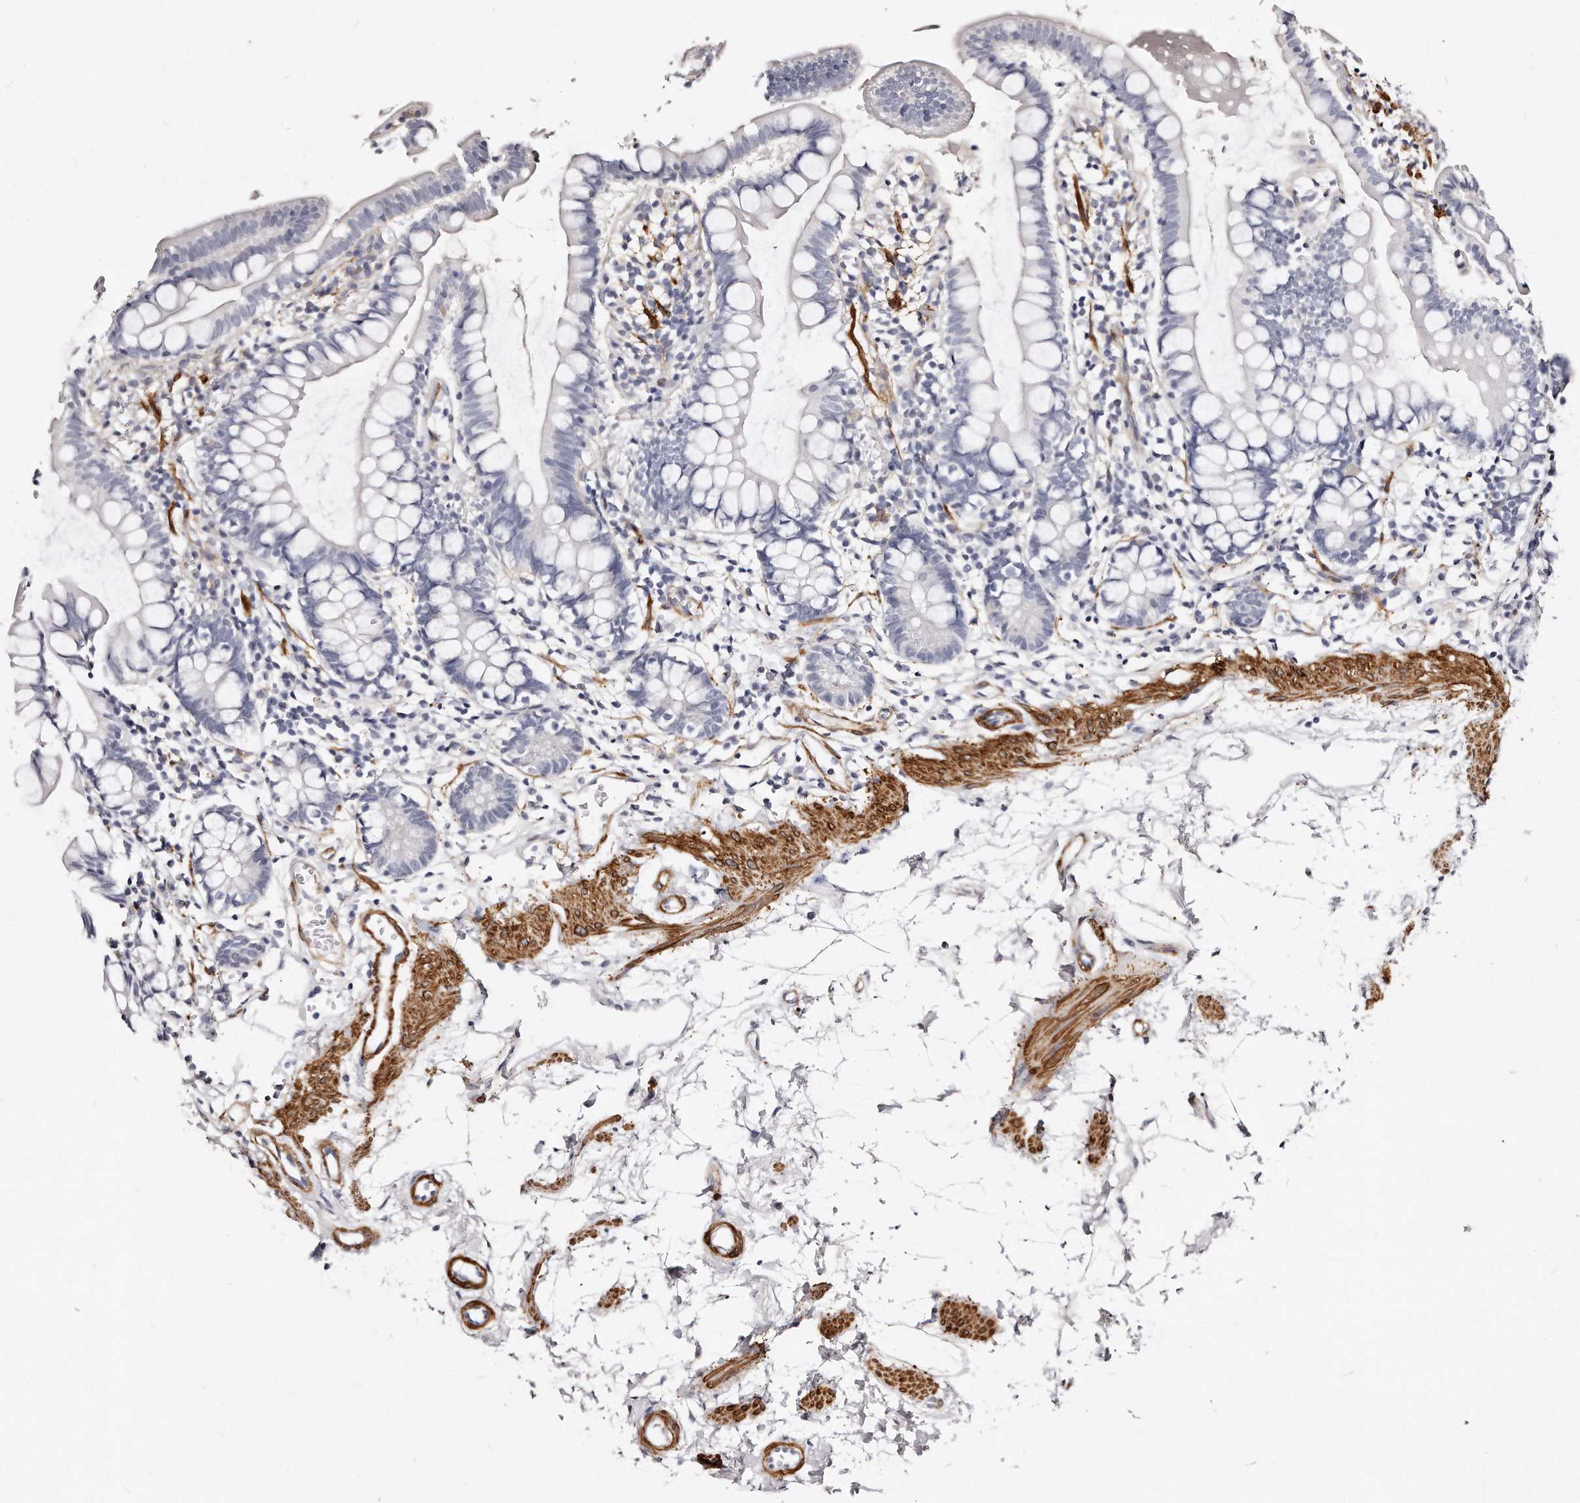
{"staining": {"intensity": "negative", "quantity": "none", "location": "none"}, "tissue": "small intestine", "cell_type": "Glandular cells", "image_type": "normal", "snomed": [{"axis": "morphology", "description": "Normal tissue, NOS"}, {"axis": "topography", "description": "Small intestine"}], "caption": "A high-resolution image shows IHC staining of unremarkable small intestine, which reveals no significant positivity in glandular cells.", "gene": "LMOD1", "patient": {"sex": "female", "age": 84}}